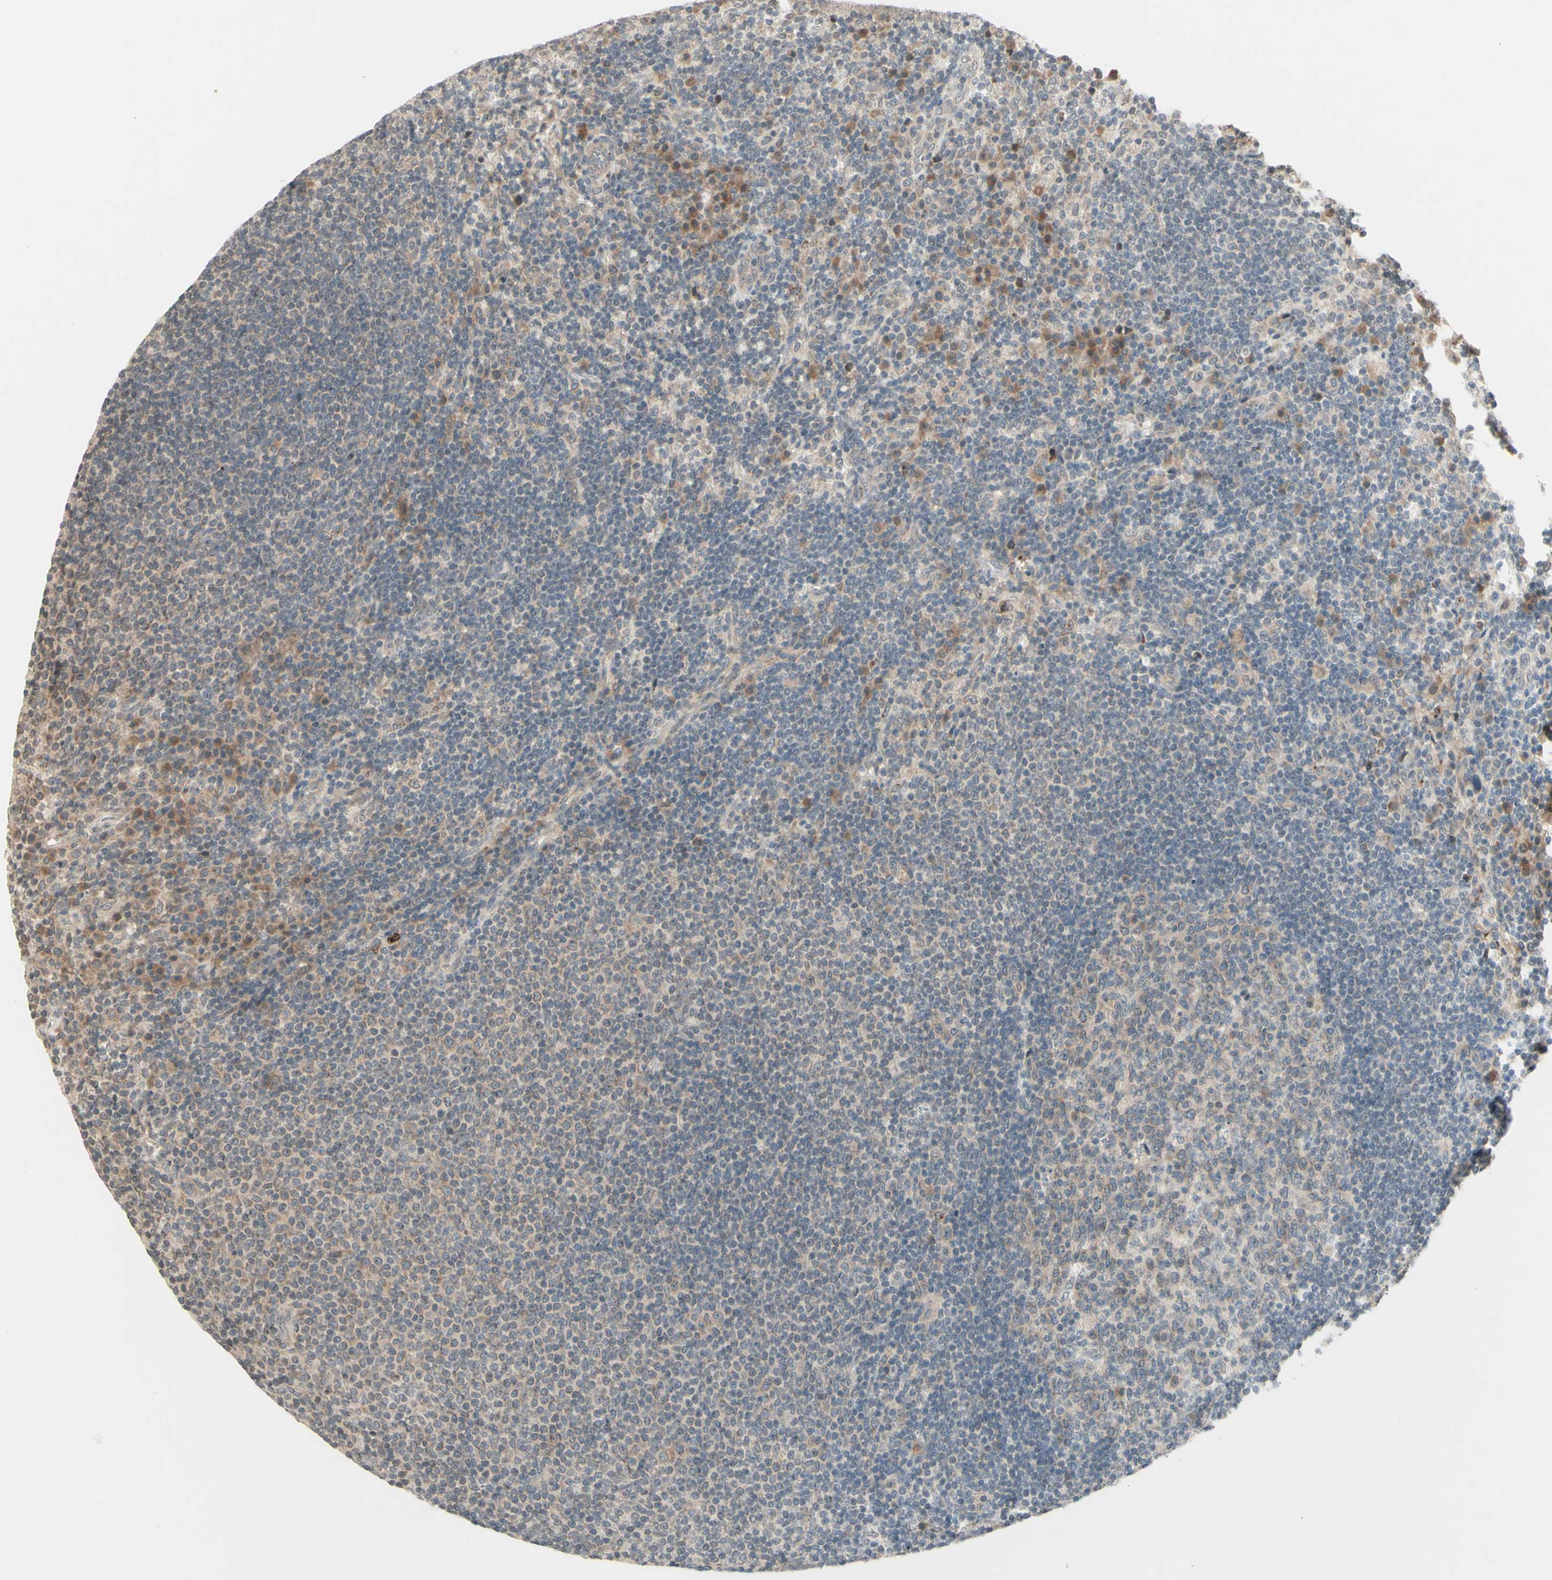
{"staining": {"intensity": "negative", "quantity": "none", "location": "none"}, "tissue": "lymph node", "cell_type": "Germinal center cells", "image_type": "normal", "snomed": [{"axis": "morphology", "description": "Normal tissue, NOS"}, {"axis": "topography", "description": "Lymph node"}], "caption": "IHC micrograph of normal lymph node: lymph node stained with DAB (3,3'-diaminobenzidine) reveals no significant protein expression in germinal center cells.", "gene": "ZW10", "patient": {"sex": "female", "age": 53}}